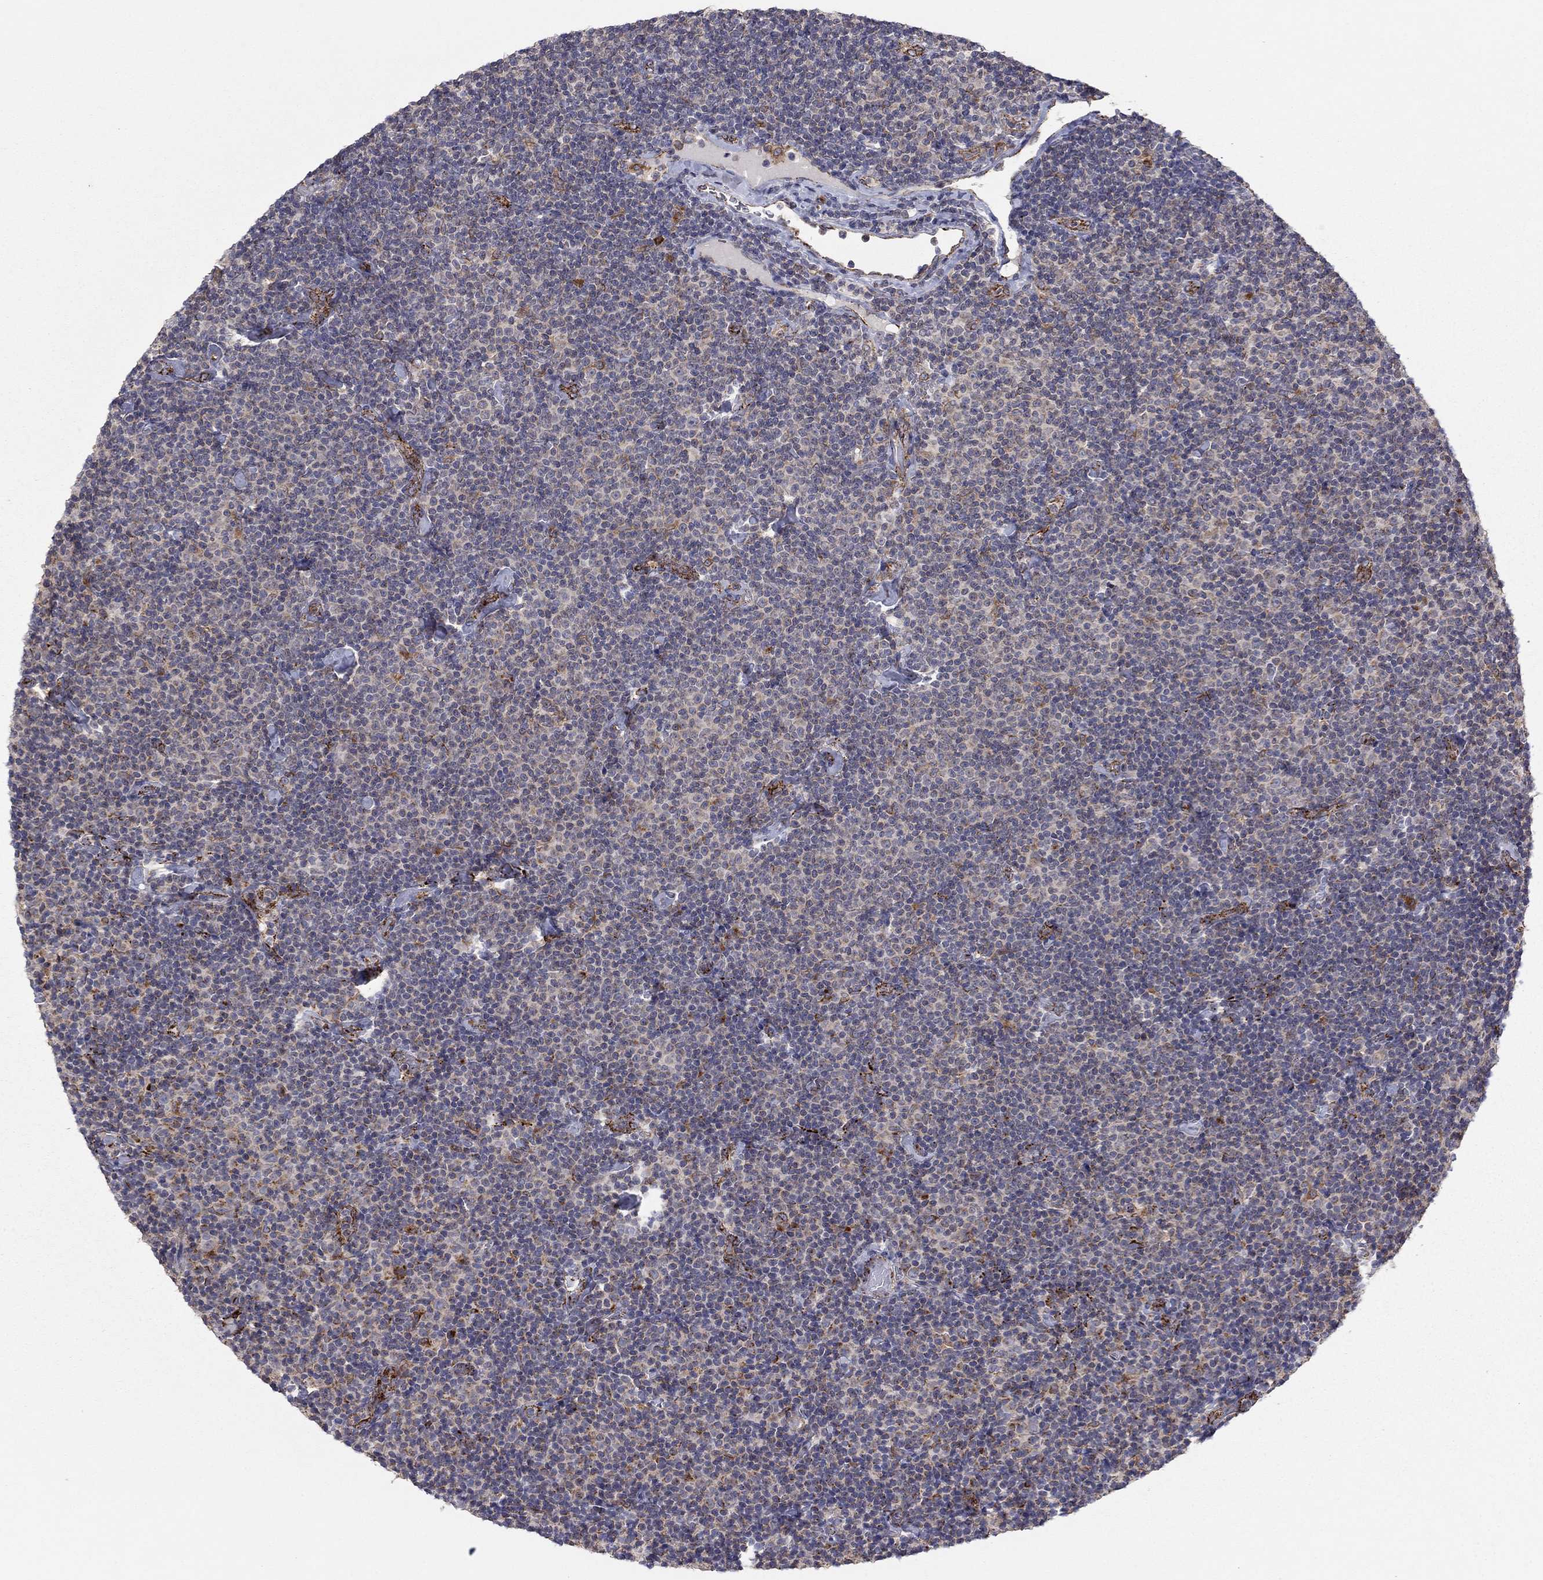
{"staining": {"intensity": "negative", "quantity": "none", "location": "none"}, "tissue": "lymphoma", "cell_type": "Tumor cells", "image_type": "cancer", "snomed": [{"axis": "morphology", "description": "Malignant lymphoma, non-Hodgkin's type, Low grade"}, {"axis": "topography", "description": "Lymph node"}], "caption": "Immunohistochemical staining of low-grade malignant lymphoma, non-Hodgkin's type shows no significant positivity in tumor cells.", "gene": "YIF1A", "patient": {"sex": "male", "age": 81}}